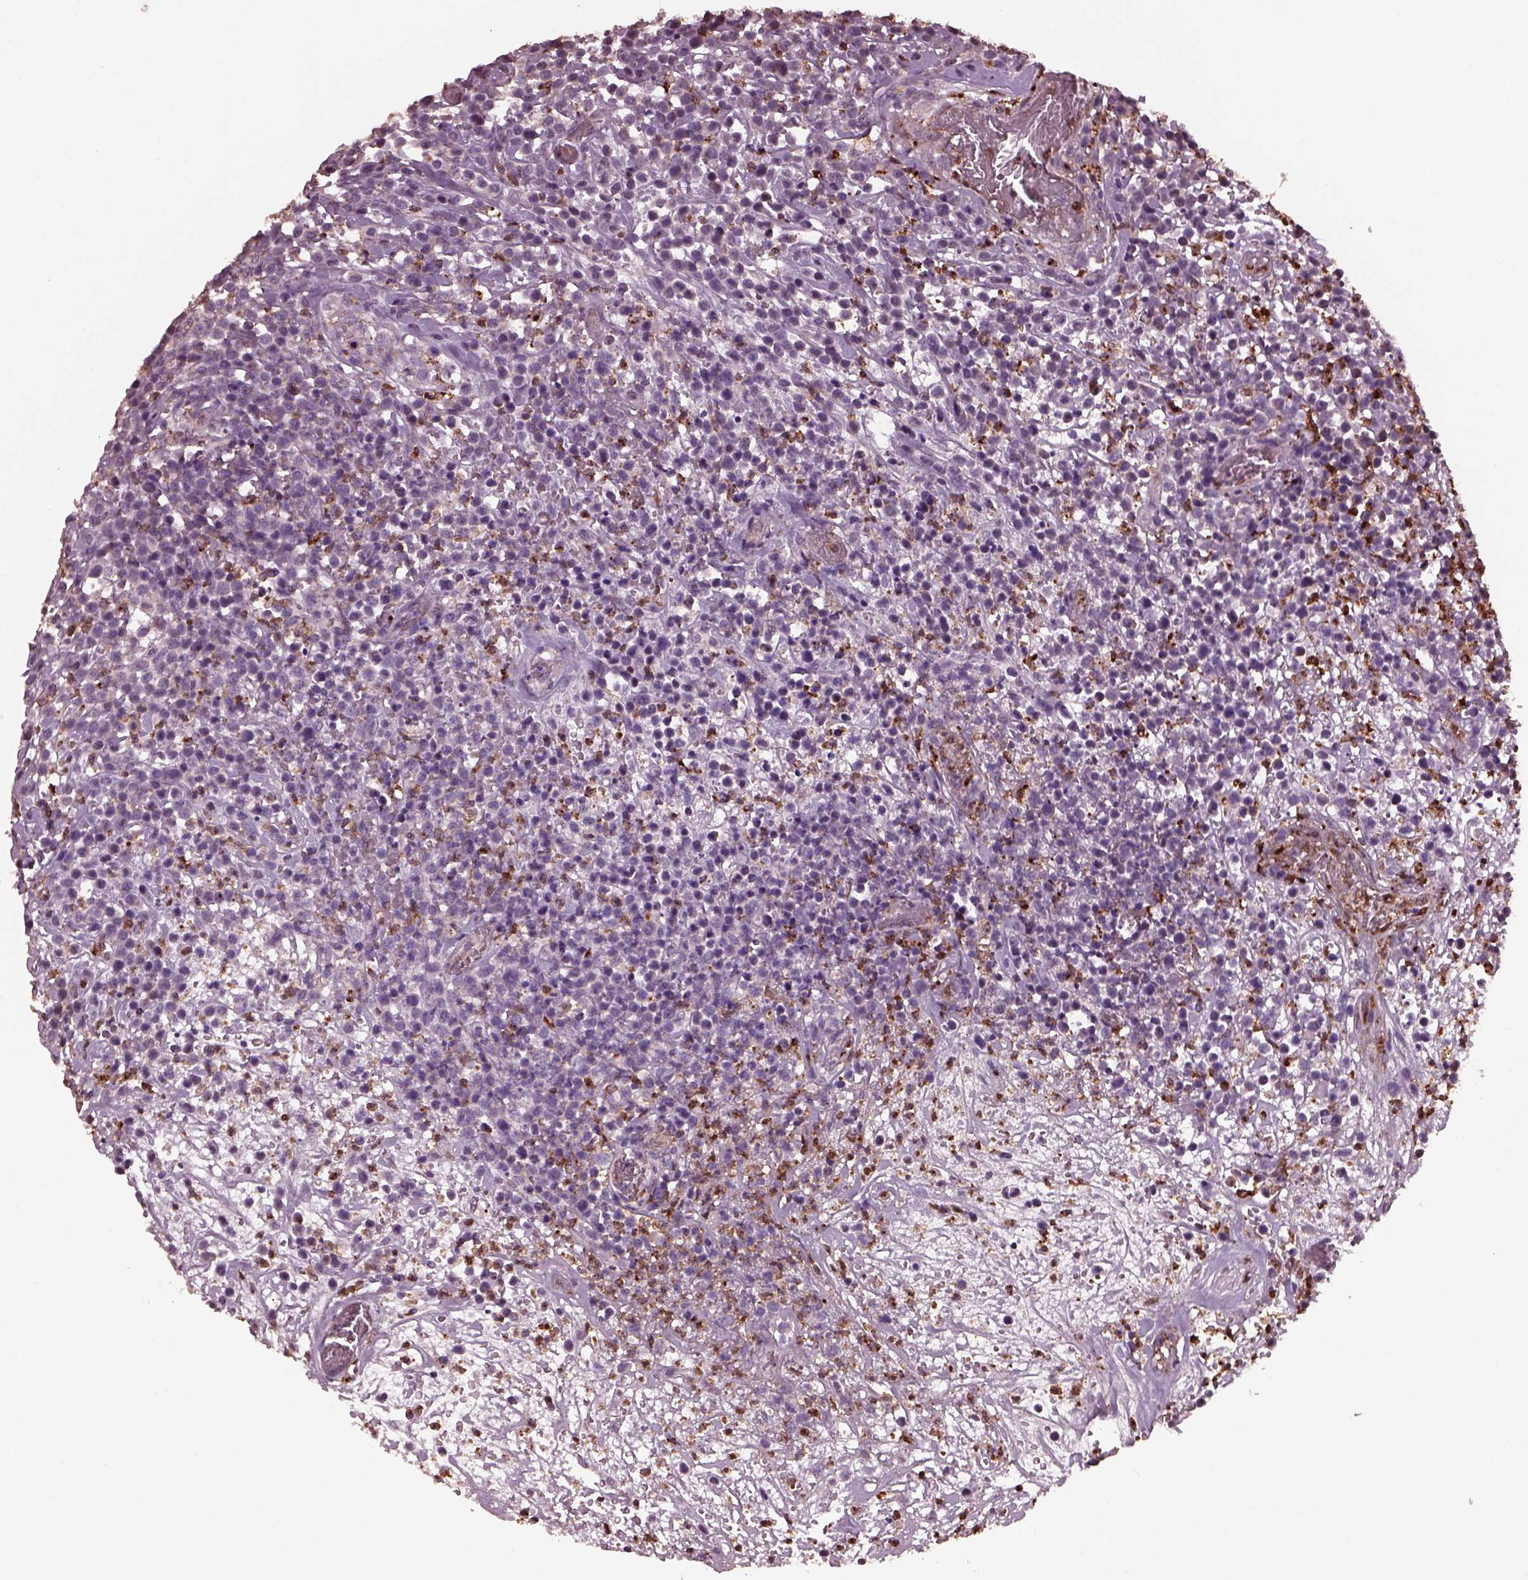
{"staining": {"intensity": "negative", "quantity": "none", "location": "none"}, "tissue": "lymphoma", "cell_type": "Tumor cells", "image_type": "cancer", "snomed": [{"axis": "morphology", "description": "Malignant lymphoma, non-Hodgkin's type, High grade"}, {"axis": "topography", "description": "Soft tissue"}], "caption": "Immunohistochemistry (IHC) image of neoplastic tissue: human malignant lymphoma, non-Hodgkin's type (high-grade) stained with DAB displays no significant protein positivity in tumor cells.", "gene": "RUFY3", "patient": {"sex": "female", "age": 56}}